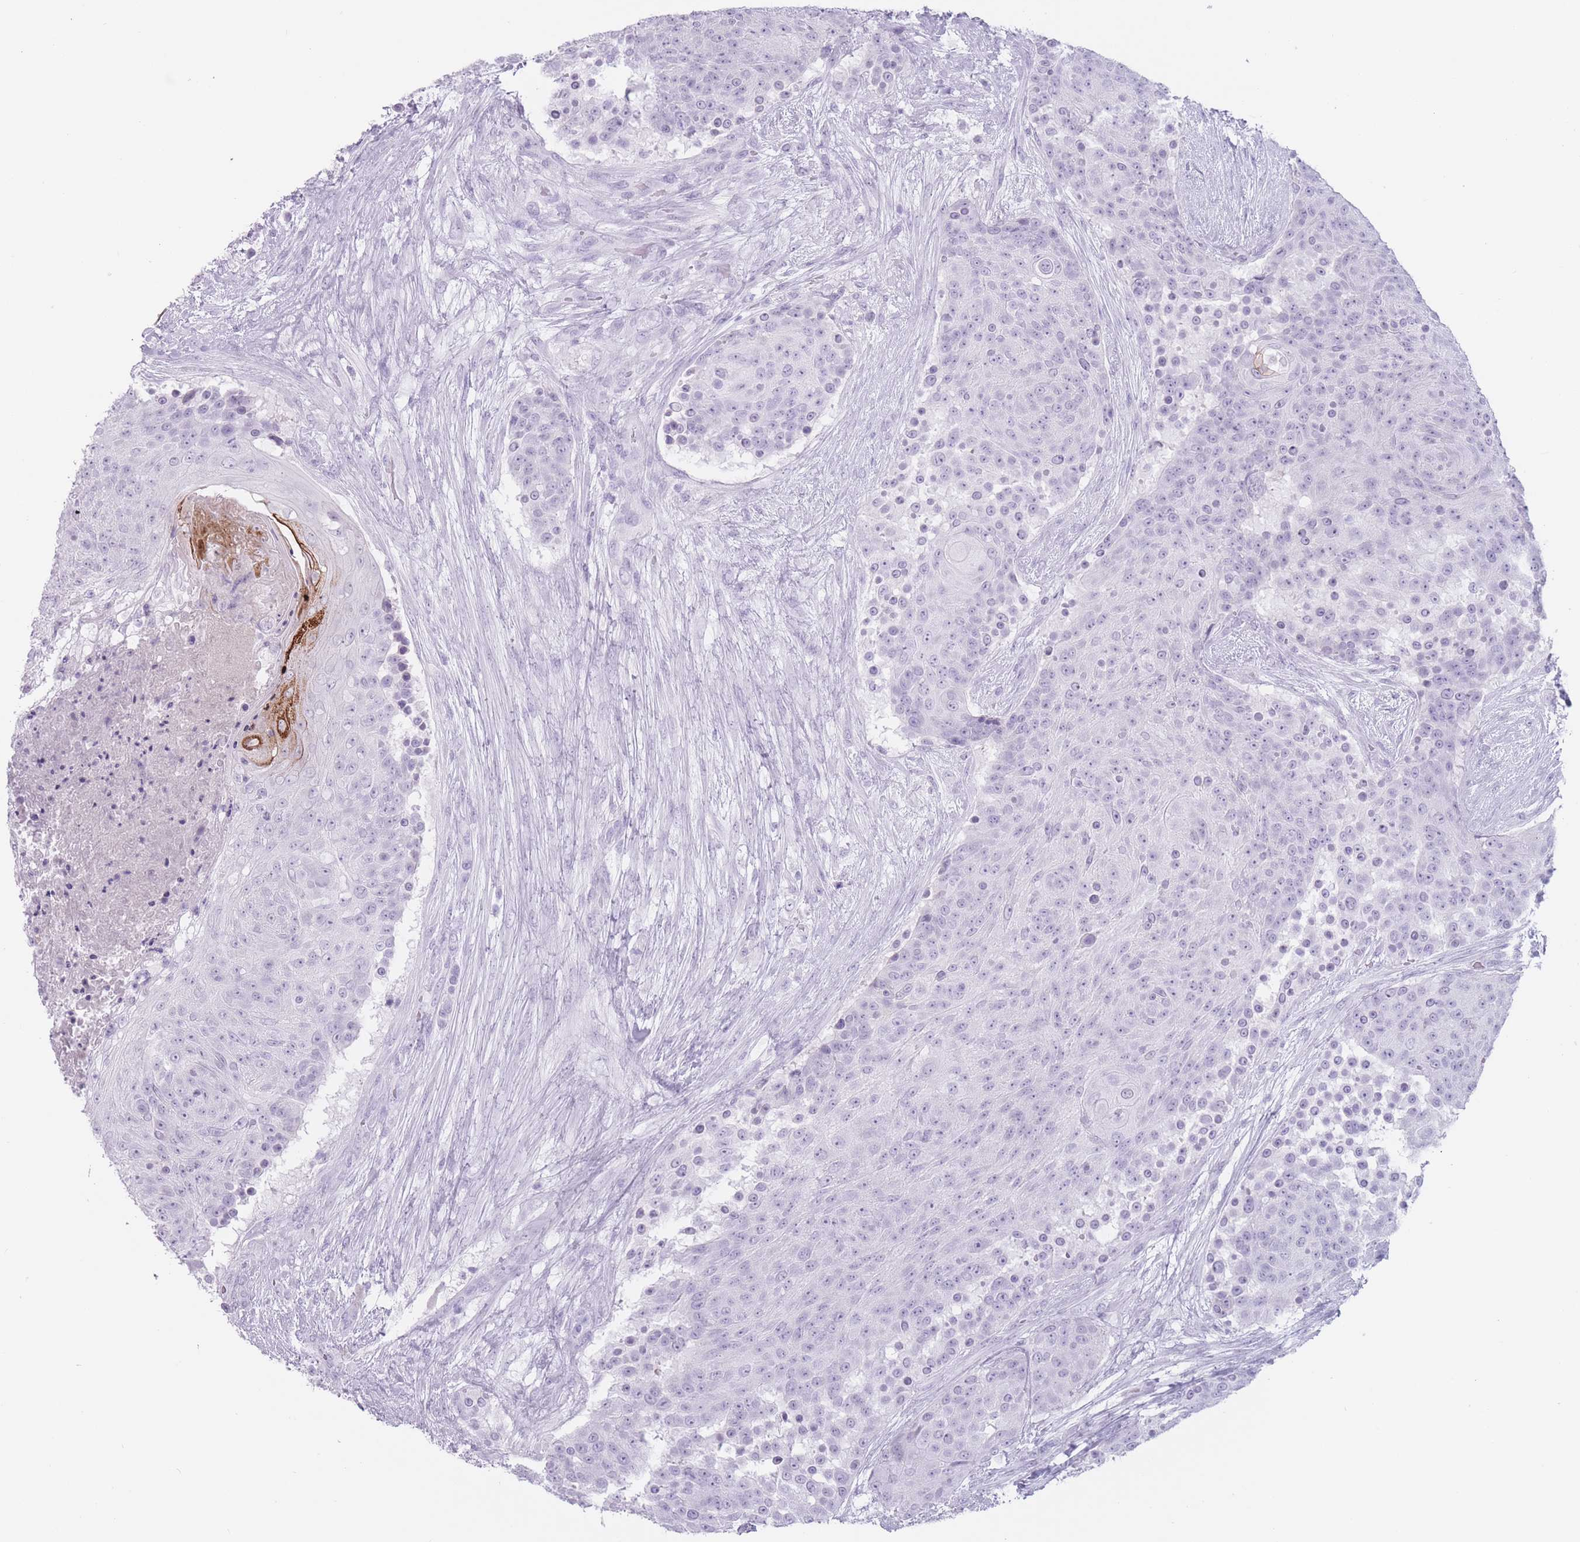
{"staining": {"intensity": "strong", "quantity": "<25%", "location": "cytoplasmic/membranous,nuclear"}, "tissue": "urothelial cancer", "cell_type": "Tumor cells", "image_type": "cancer", "snomed": [{"axis": "morphology", "description": "Urothelial carcinoma, High grade"}, {"axis": "topography", "description": "Urinary bladder"}], "caption": "Immunohistochemistry histopathology image of neoplastic tissue: urothelial cancer stained using immunohistochemistry displays medium levels of strong protein expression localized specifically in the cytoplasmic/membranous and nuclear of tumor cells, appearing as a cytoplasmic/membranous and nuclear brown color.", "gene": "PNMA3", "patient": {"sex": "female", "age": 63}}